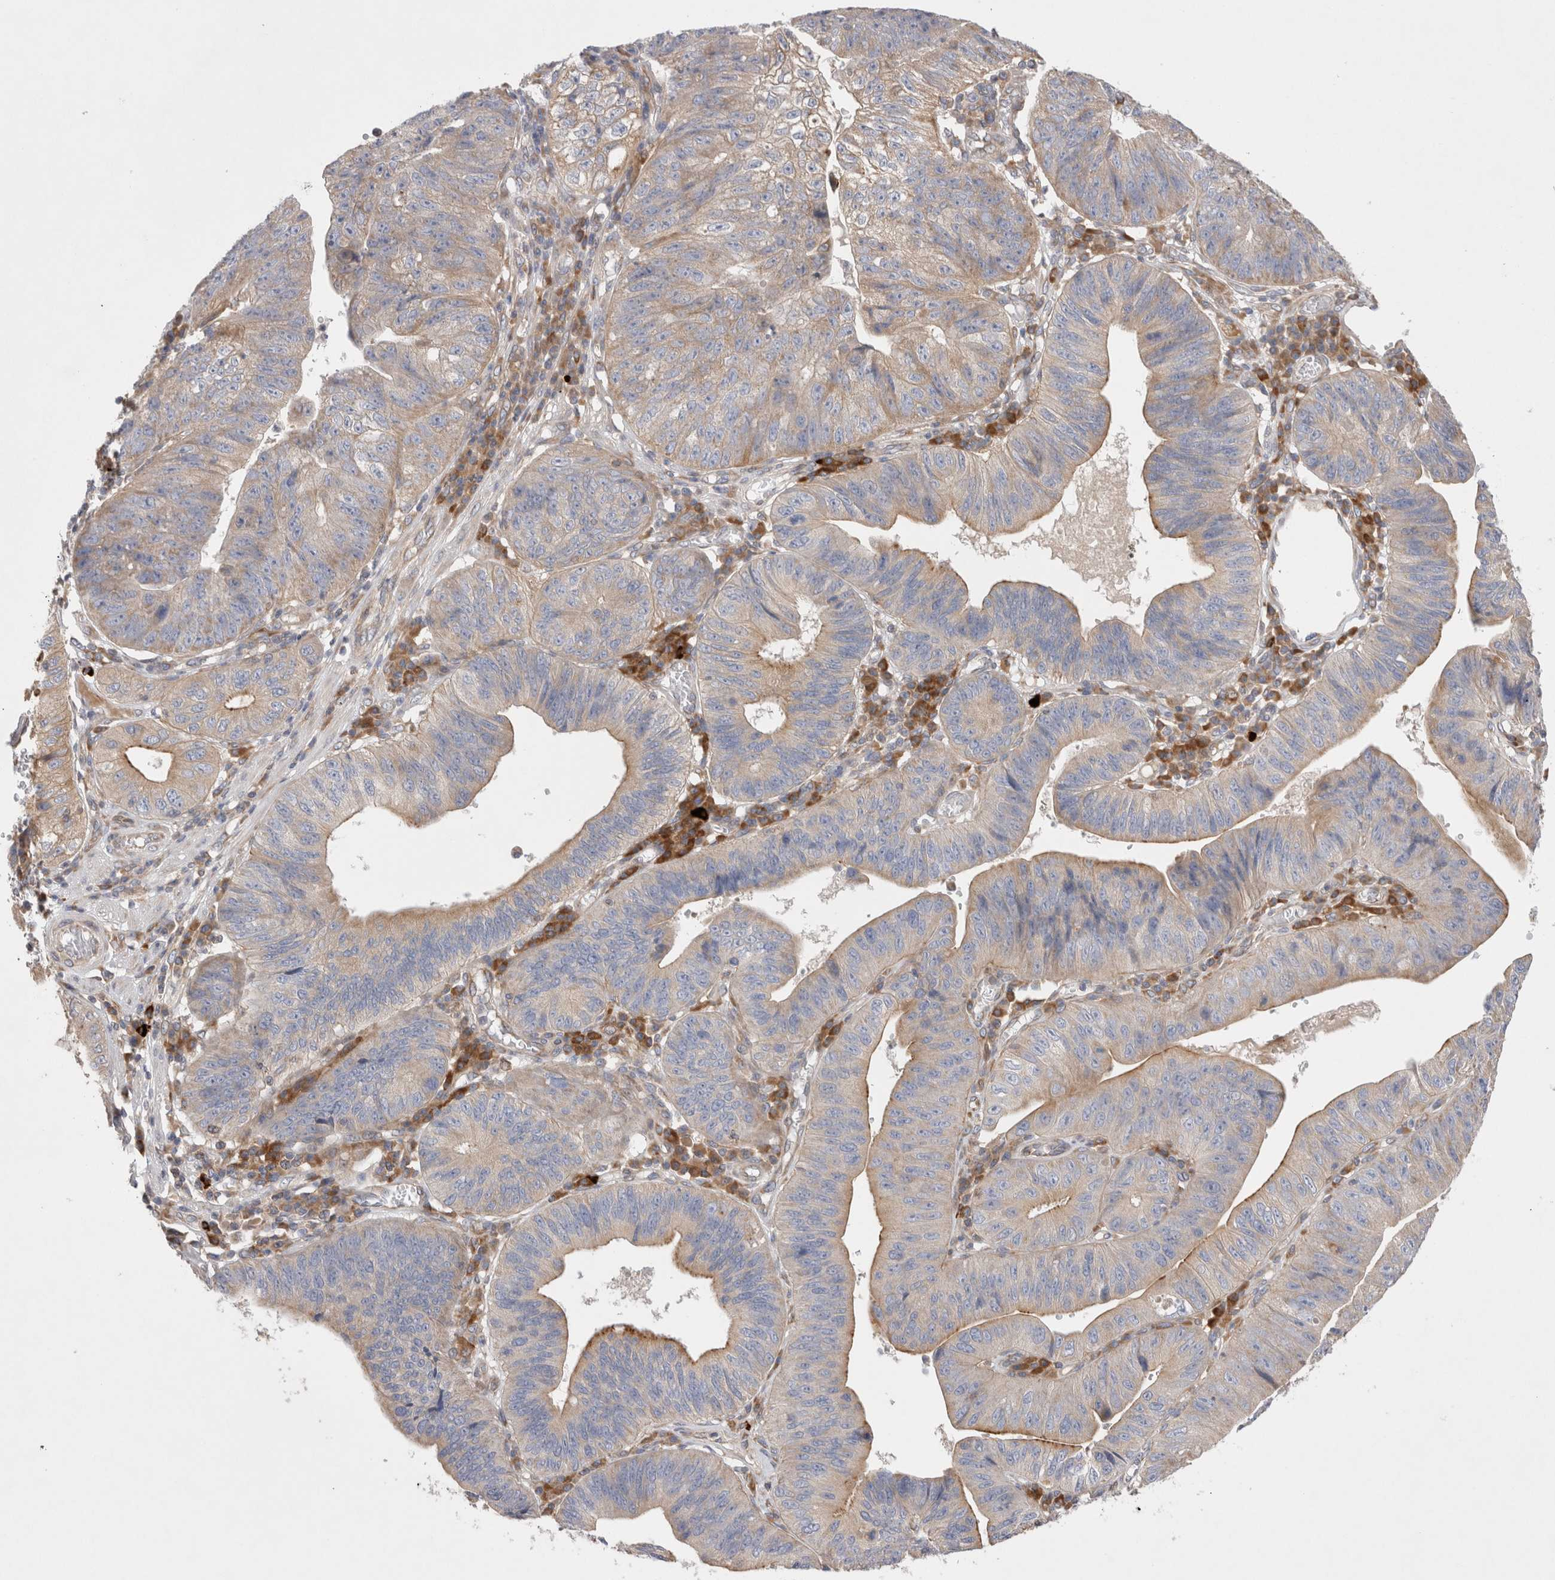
{"staining": {"intensity": "weak", "quantity": ">75%", "location": "cytoplasmic/membranous"}, "tissue": "stomach cancer", "cell_type": "Tumor cells", "image_type": "cancer", "snomed": [{"axis": "morphology", "description": "Adenocarcinoma, NOS"}, {"axis": "topography", "description": "Stomach"}], "caption": "Human adenocarcinoma (stomach) stained for a protein (brown) demonstrates weak cytoplasmic/membranous positive staining in approximately >75% of tumor cells.", "gene": "TBC1D16", "patient": {"sex": "male", "age": 59}}